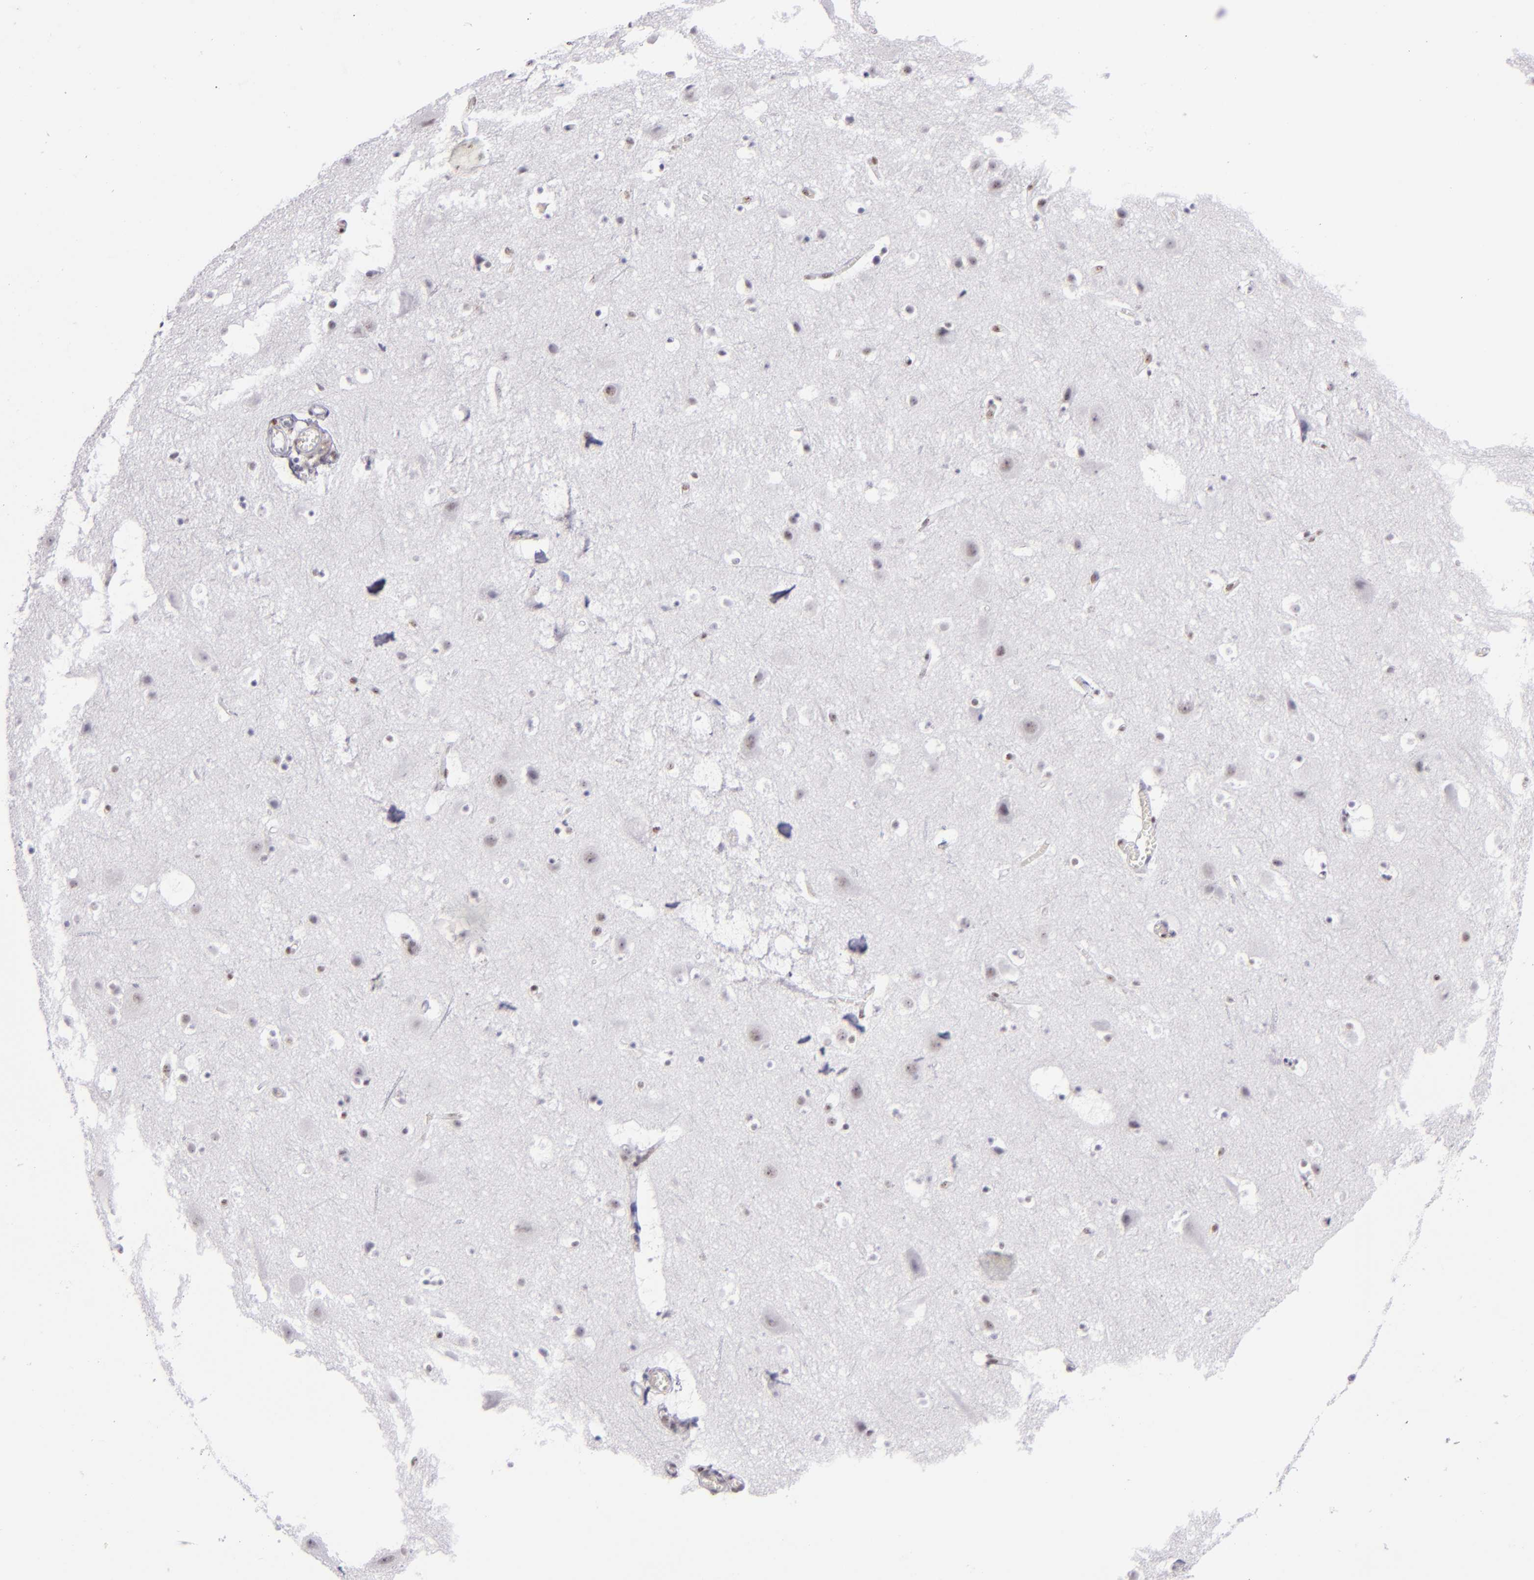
{"staining": {"intensity": "moderate", "quantity": "25%-75%", "location": "nuclear"}, "tissue": "cerebral cortex", "cell_type": "Endothelial cells", "image_type": "normal", "snomed": [{"axis": "morphology", "description": "Normal tissue, NOS"}, {"axis": "topography", "description": "Cerebral cortex"}], "caption": "Moderate nuclear staining is seen in about 25%-75% of endothelial cells in benign cerebral cortex. (Stains: DAB (3,3'-diaminobenzidine) in brown, nuclei in blue, Microscopy: brightfield microscopy at high magnification).", "gene": "TOP3A", "patient": {"sex": "male", "age": 45}}